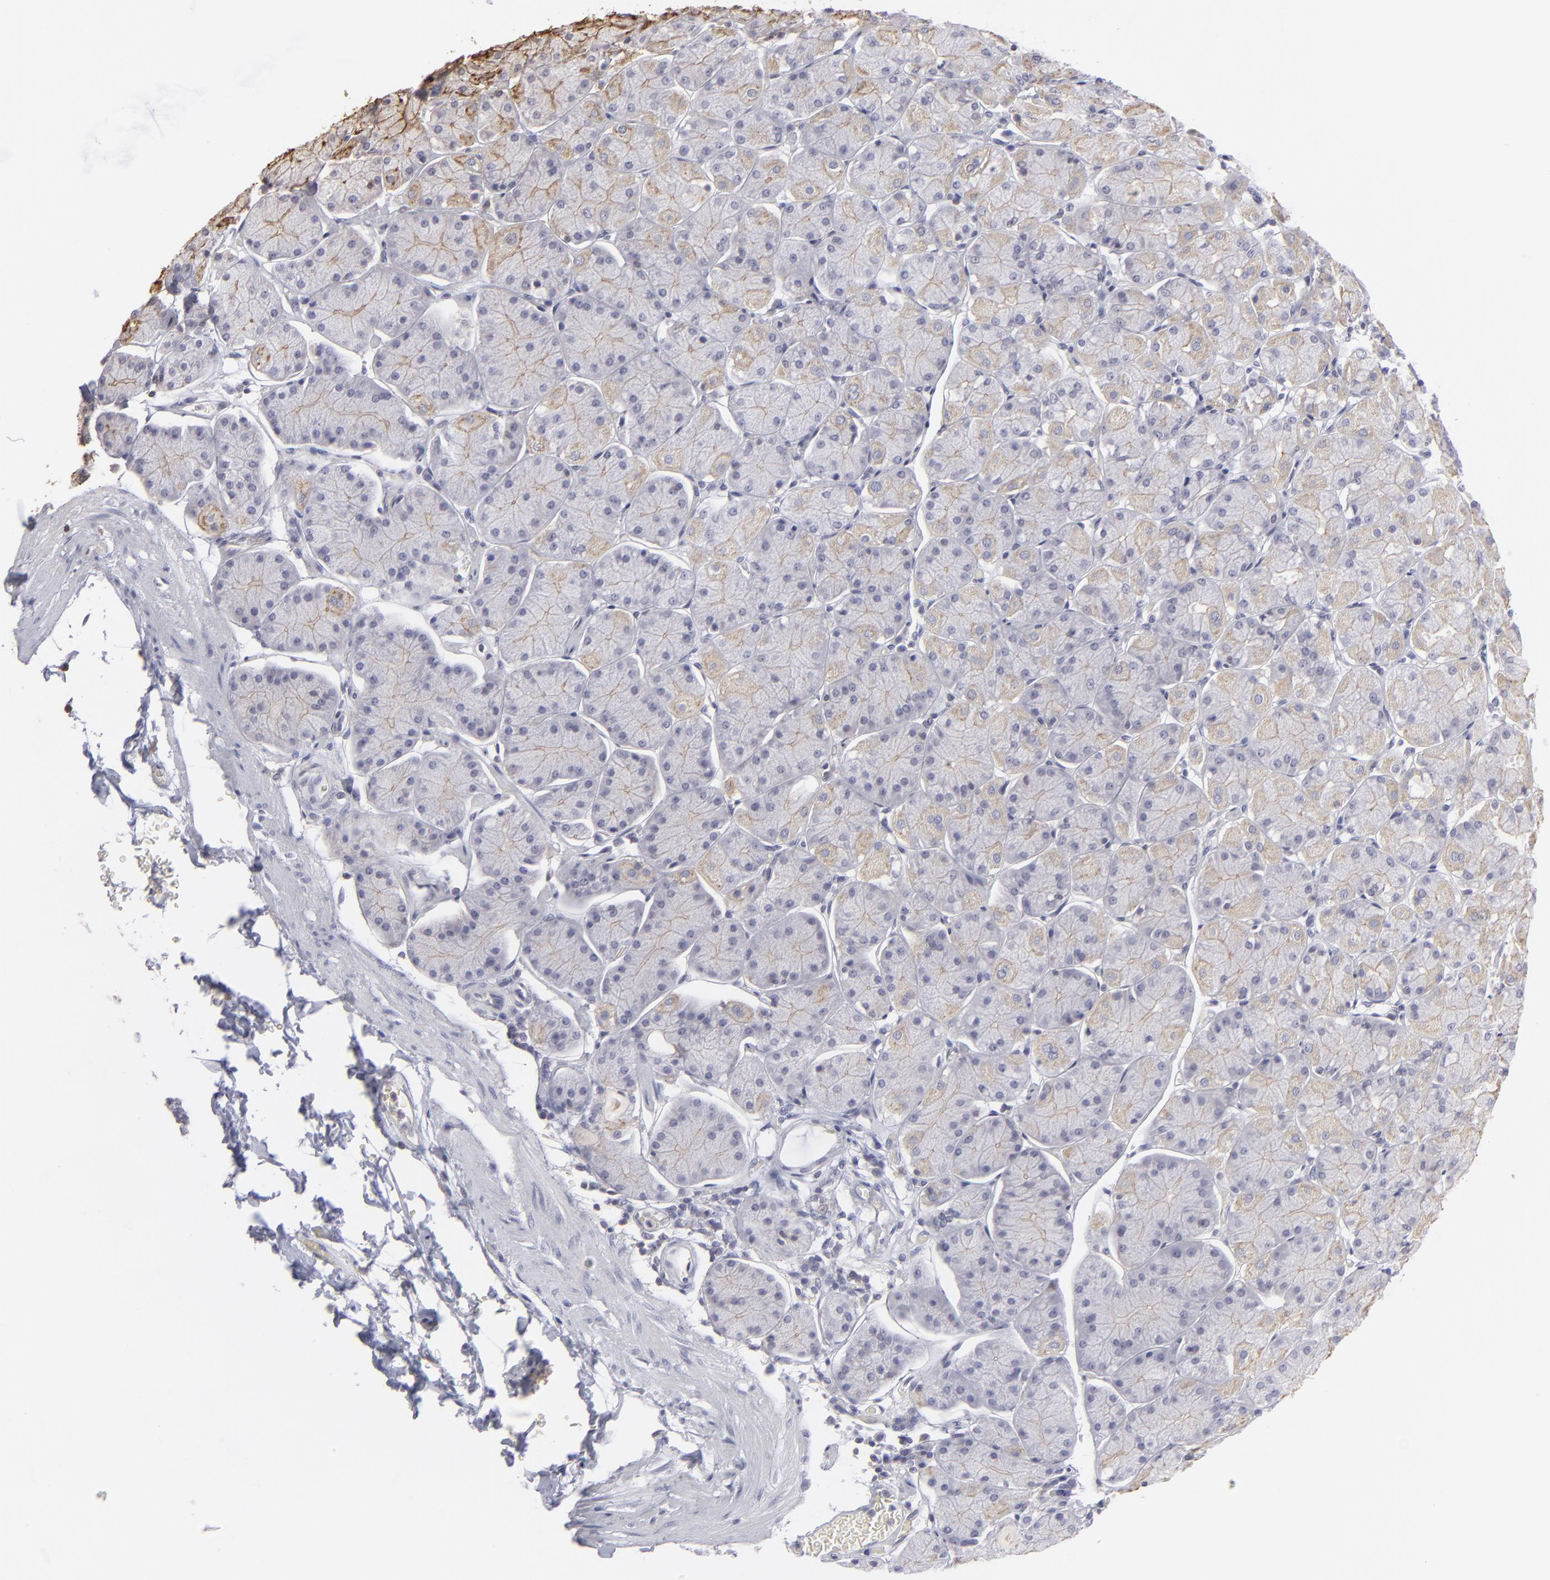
{"staining": {"intensity": "moderate", "quantity": ">75%", "location": "cytoplasmic/membranous"}, "tissue": "stomach", "cell_type": "Glandular cells", "image_type": "normal", "snomed": [{"axis": "morphology", "description": "Normal tissue, NOS"}, {"axis": "topography", "description": "Stomach, upper"}, {"axis": "topography", "description": "Stomach"}], "caption": "A photomicrograph of stomach stained for a protein demonstrates moderate cytoplasmic/membranous brown staining in glandular cells. (DAB (3,3'-diaminobenzidine) IHC, brown staining for protein, blue staining for nuclei).", "gene": "ACTB", "patient": {"sex": "male", "age": 76}}